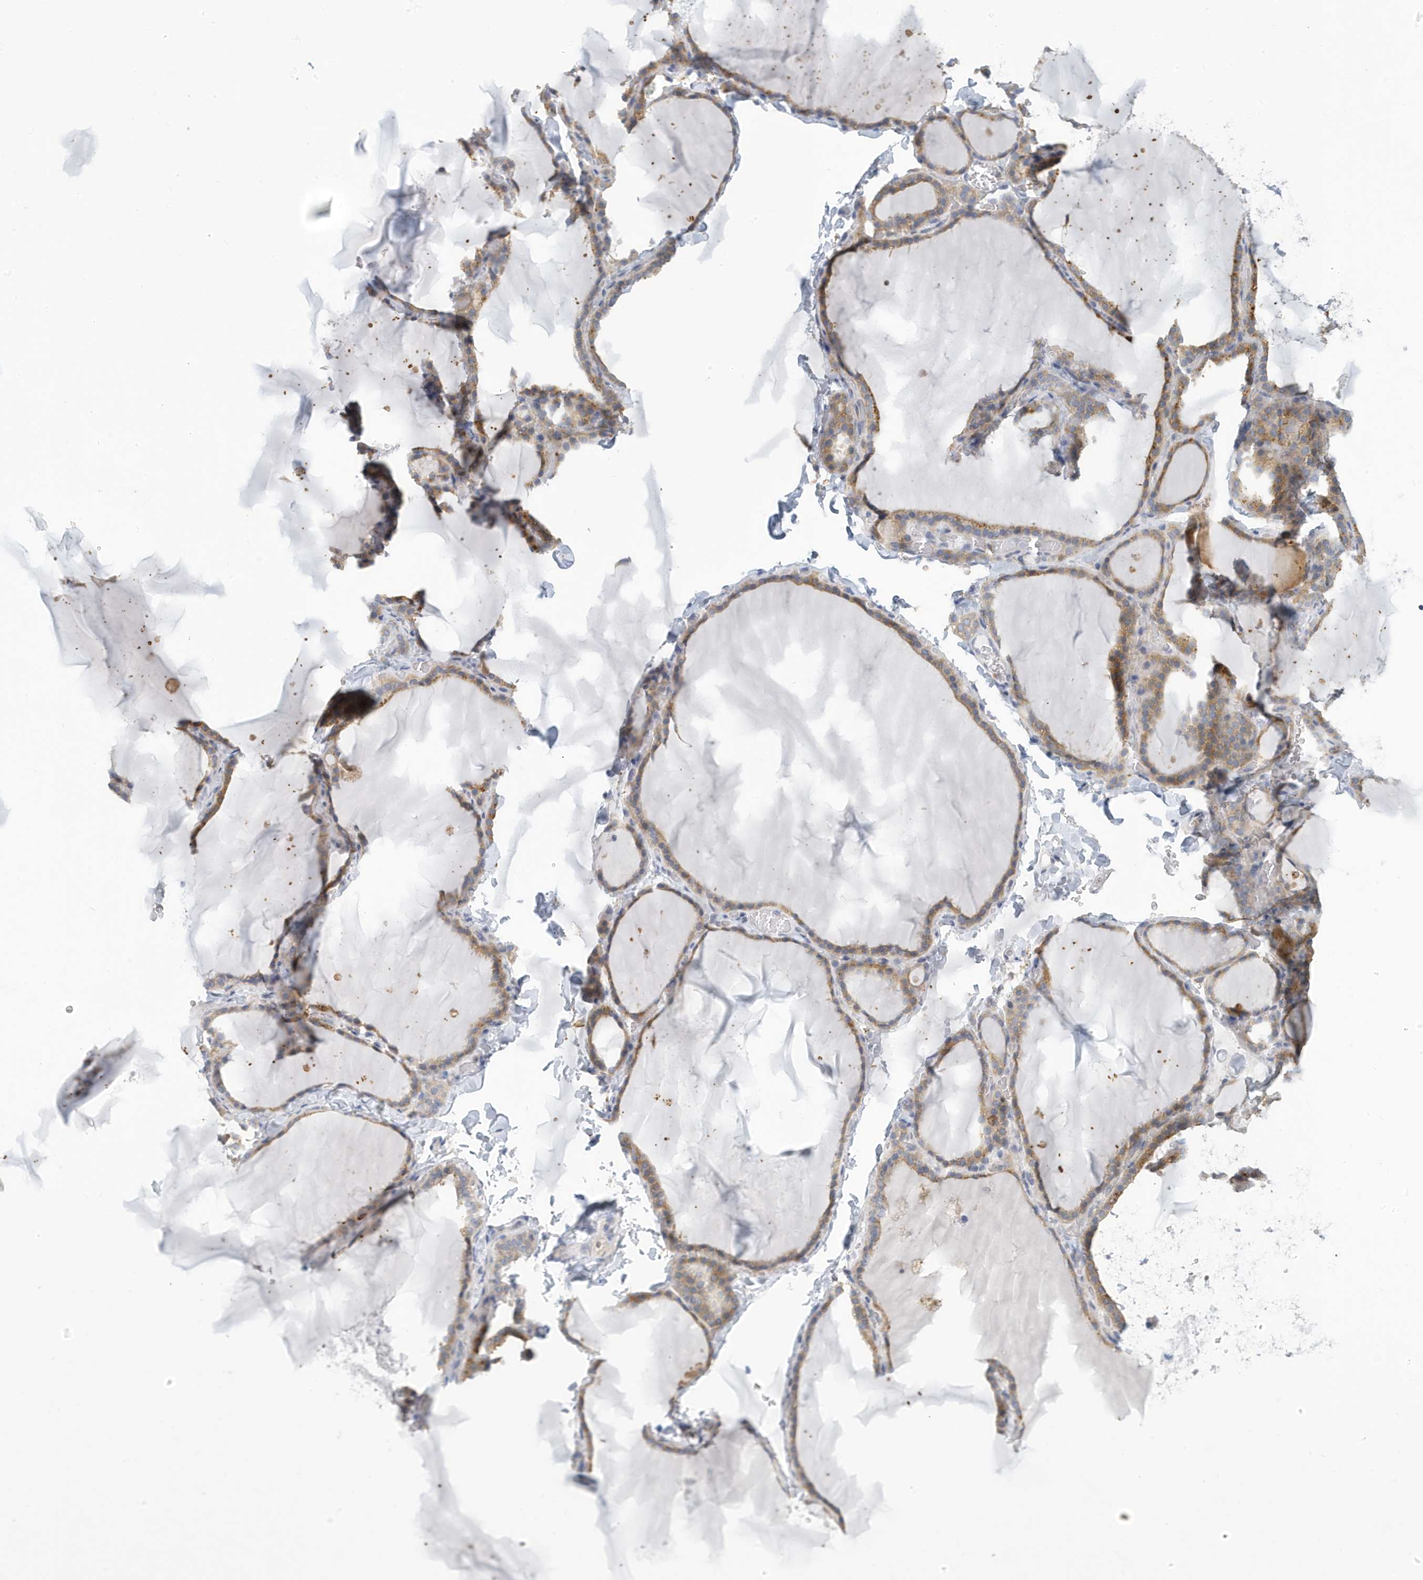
{"staining": {"intensity": "moderate", "quantity": "25%-75%", "location": "cytoplasmic/membranous"}, "tissue": "thyroid gland", "cell_type": "Glandular cells", "image_type": "normal", "snomed": [{"axis": "morphology", "description": "Normal tissue, NOS"}, {"axis": "topography", "description": "Thyroid gland"}], "caption": "Protein expression analysis of benign human thyroid gland reveals moderate cytoplasmic/membranous staining in approximately 25%-75% of glandular cells.", "gene": "VTA1", "patient": {"sex": "female", "age": 22}}